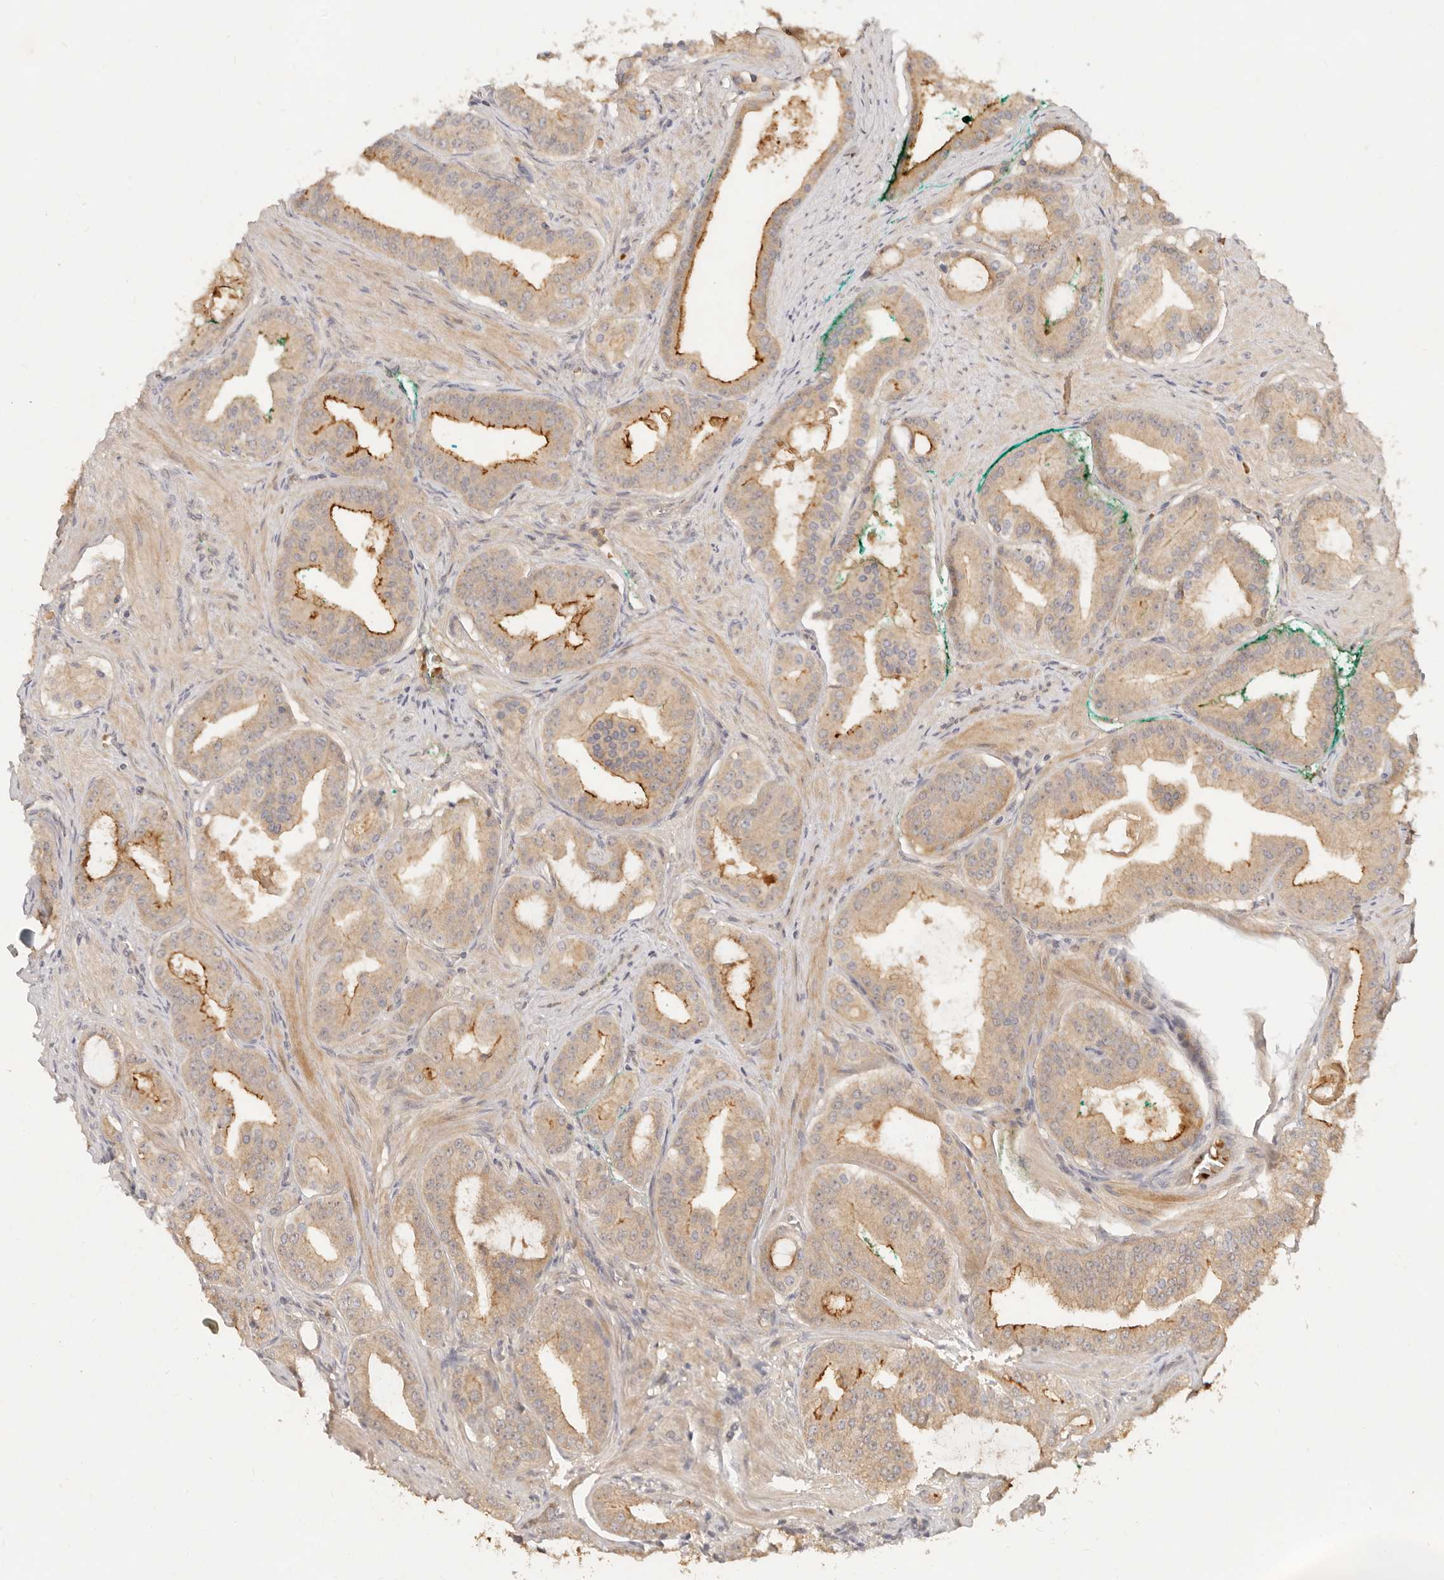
{"staining": {"intensity": "moderate", "quantity": ">75%", "location": "cytoplasmic/membranous"}, "tissue": "prostate cancer", "cell_type": "Tumor cells", "image_type": "cancer", "snomed": [{"axis": "morphology", "description": "Adenocarcinoma, High grade"}, {"axis": "topography", "description": "Prostate"}], "caption": "About >75% of tumor cells in human prostate cancer (adenocarcinoma (high-grade)) exhibit moderate cytoplasmic/membranous protein positivity as visualized by brown immunohistochemical staining.", "gene": "FREM2", "patient": {"sex": "male", "age": 60}}